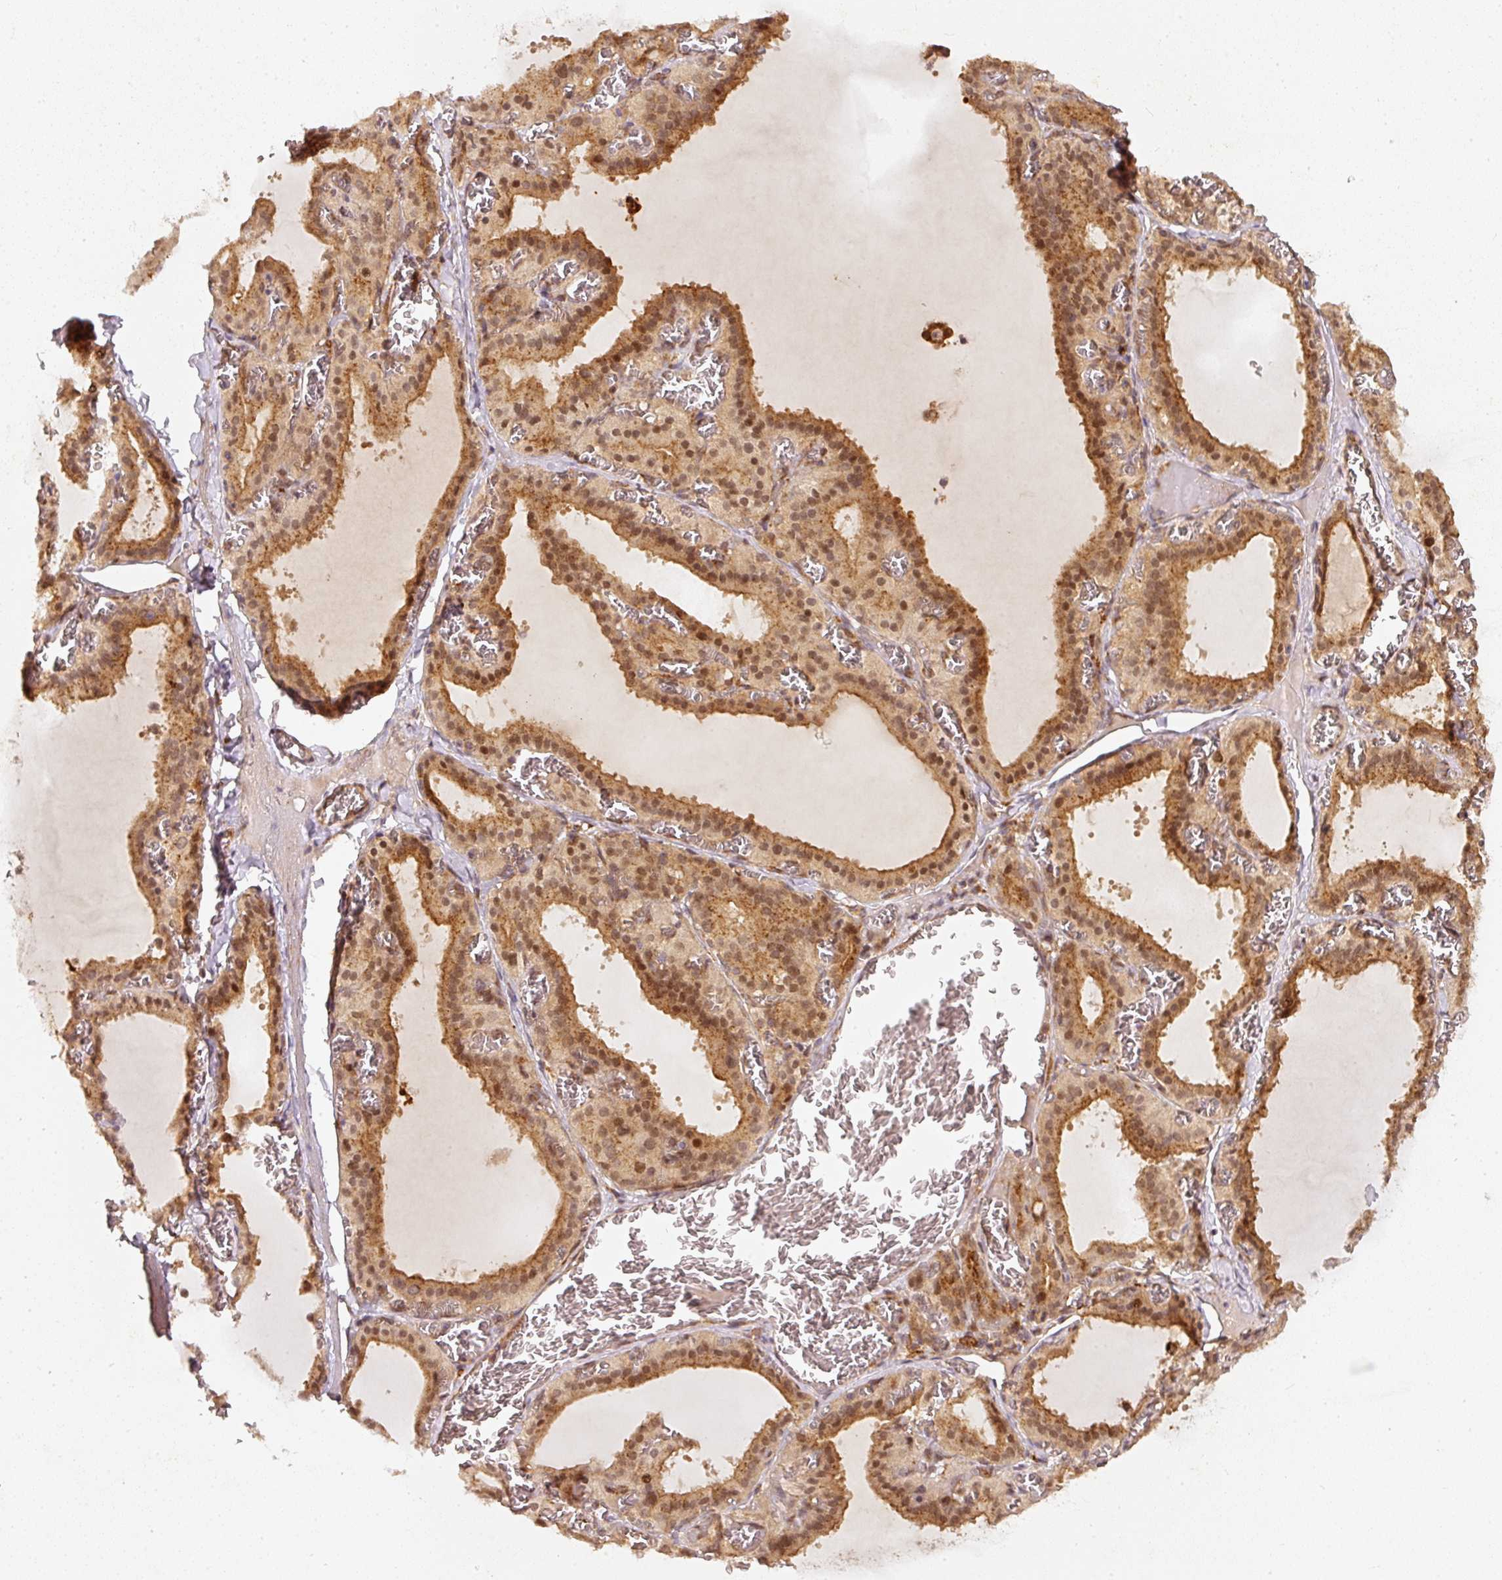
{"staining": {"intensity": "moderate", "quantity": ">75%", "location": "cytoplasmic/membranous,nuclear"}, "tissue": "thyroid gland", "cell_type": "Glandular cells", "image_type": "normal", "snomed": [{"axis": "morphology", "description": "Normal tissue, NOS"}, {"axis": "topography", "description": "Thyroid gland"}], "caption": "Moderate cytoplasmic/membranous,nuclear positivity is seen in approximately >75% of glandular cells in unremarkable thyroid gland.", "gene": "ZNF580", "patient": {"sex": "female", "age": 30}}